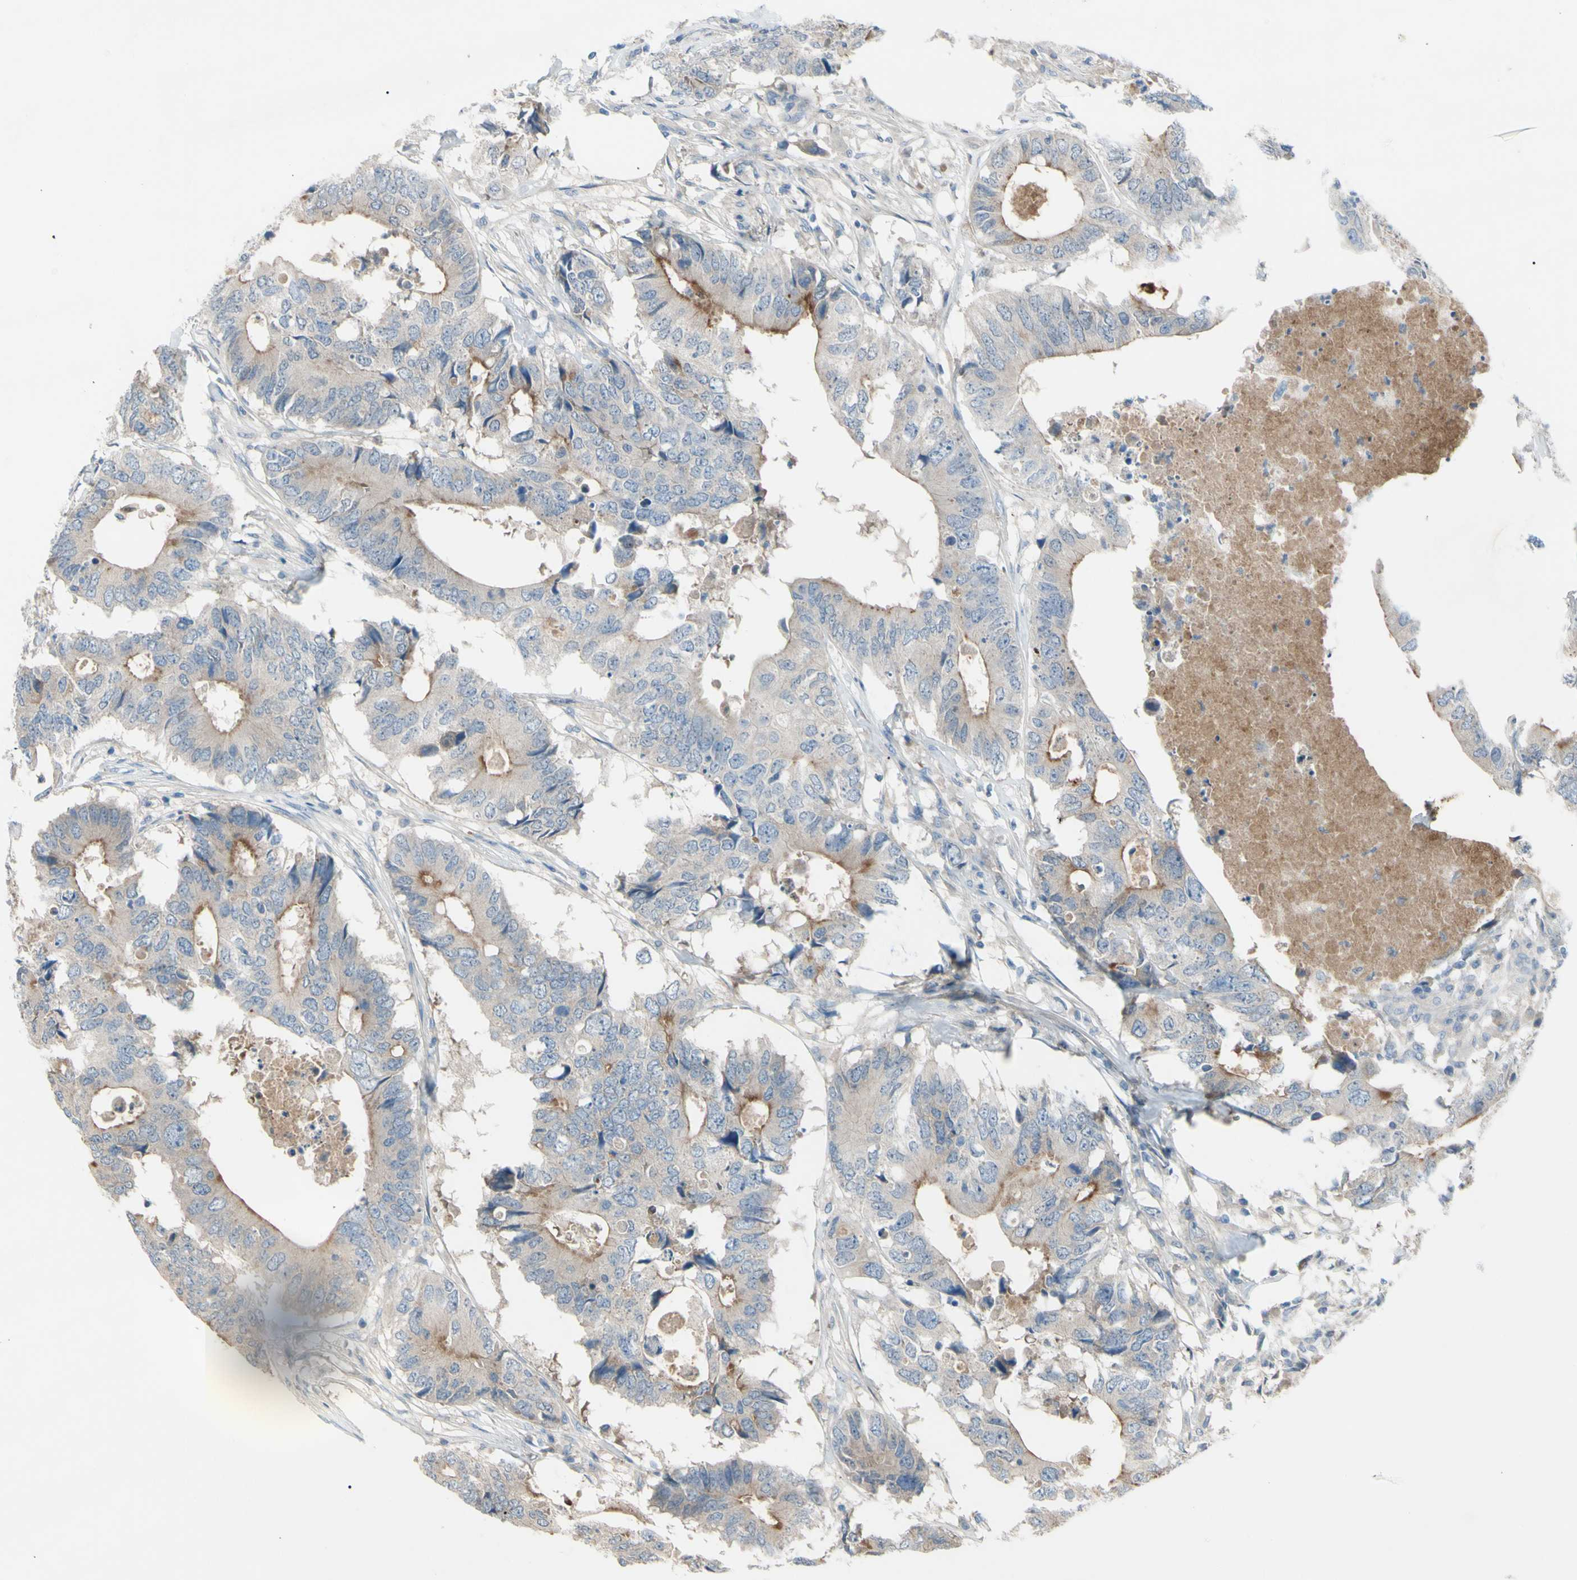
{"staining": {"intensity": "moderate", "quantity": "<25%", "location": "cytoplasmic/membranous"}, "tissue": "colorectal cancer", "cell_type": "Tumor cells", "image_type": "cancer", "snomed": [{"axis": "morphology", "description": "Adenocarcinoma, NOS"}, {"axis": "topography", "description": "Colon"}], "caption": "This is a photomicrograph of immunohistochemistry staining of colorectal cancer, which shows moderate staining in the cytoplasmic/membranous of tumor cells.", "gene": "ATRN", "patient": {"sex": "male", "age": 71}}